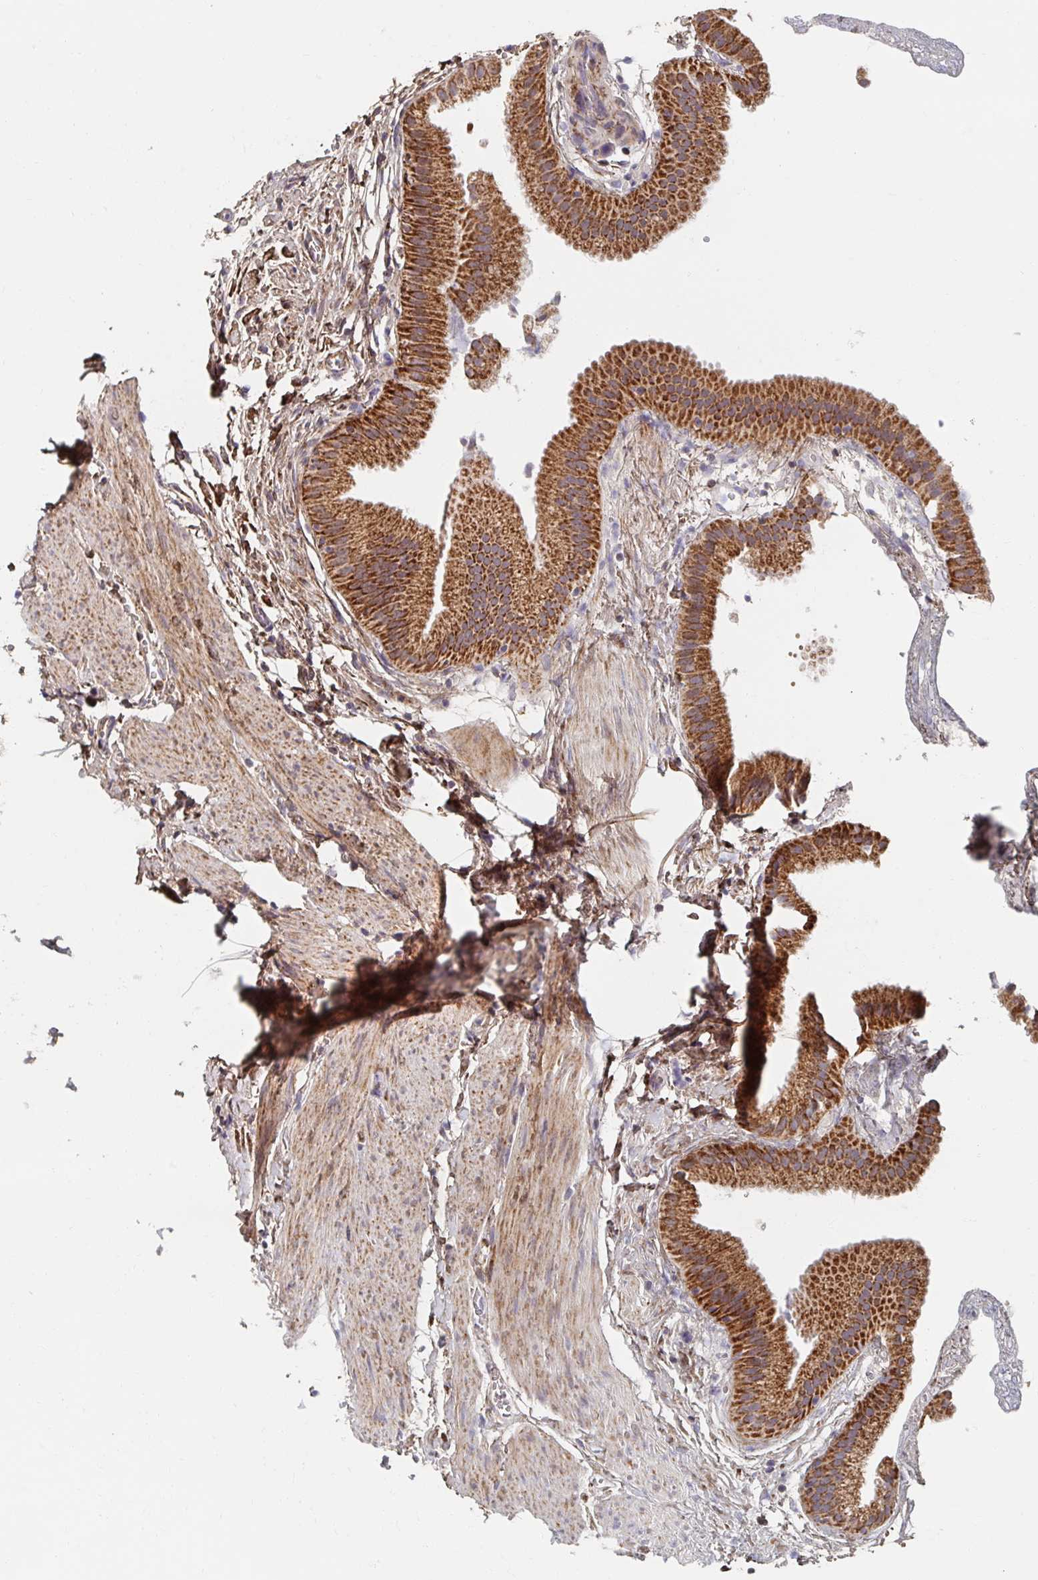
{"staining": {"intensity": "strong", "quantity": ">75%", "location": "cytoplasmic/membranous"}, "tissue": "gallbladder", "cell_type": "Glandular cells", "image_type": "normal", "snomed": [{"axis": "morphology", "description": "Normal tissue, NOS"}, {"axis": "topography", "description": "Gallbladder"}], "caption": "Immunohistochemistry (IHC) staining of benign gallbladder, which shows high levels of strong cytoplasmic/membranous staining in about >75% of glandular cells indicating strong cytoplasmic/membranous protein staining. The staining was performed using DAB (3,3'-diaminobenzidine) (brown) for protein detection and nuclei were counterstained in hematoxylin (blue).", "gene": "MAVS", "patient": {"sex": "female", "age": 63}}